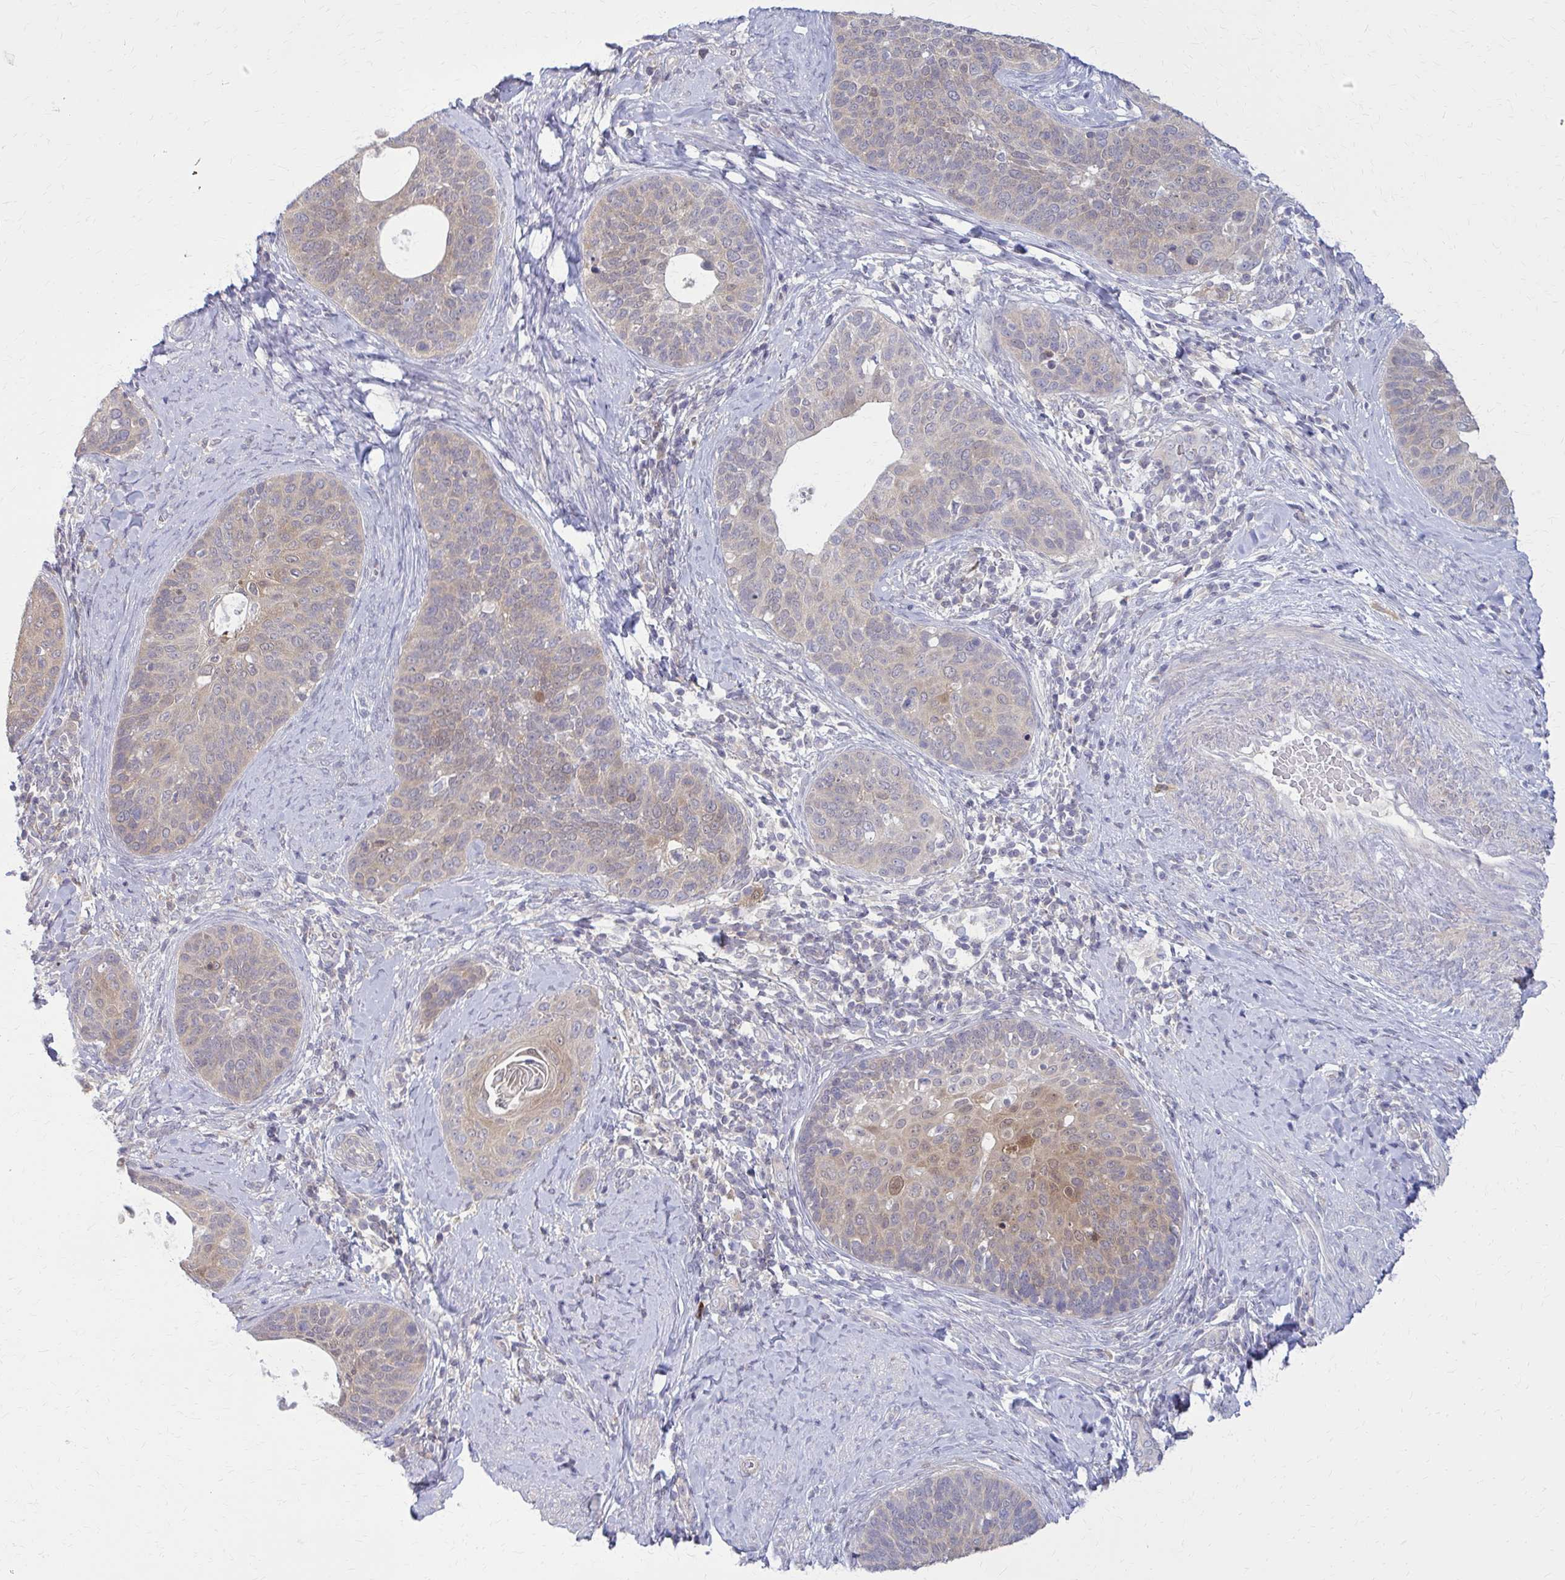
{"staining": {"intensity": "weak", "quantity": "25%-75%", "location": "cytoplasmic/membranous"}, "tissue": "cervical cancer", "cell_type": "Tumor cells", "image_type": "cancer", "snomed": [{"axis": "morphology", "description": "Squamous cell carcinoma, NOS"}, {"axis": "topography", "description": "Cervix"}], "caption": "Squamous cell carcinoma (cervical) stained with immunohistochemistry (IHC) demonstrates weak cytoplasmic/membranous staining in approximately 25%-75% of tumor cells.", "gene": "DBI", "patient": {"sex": "female", "age": 69}}